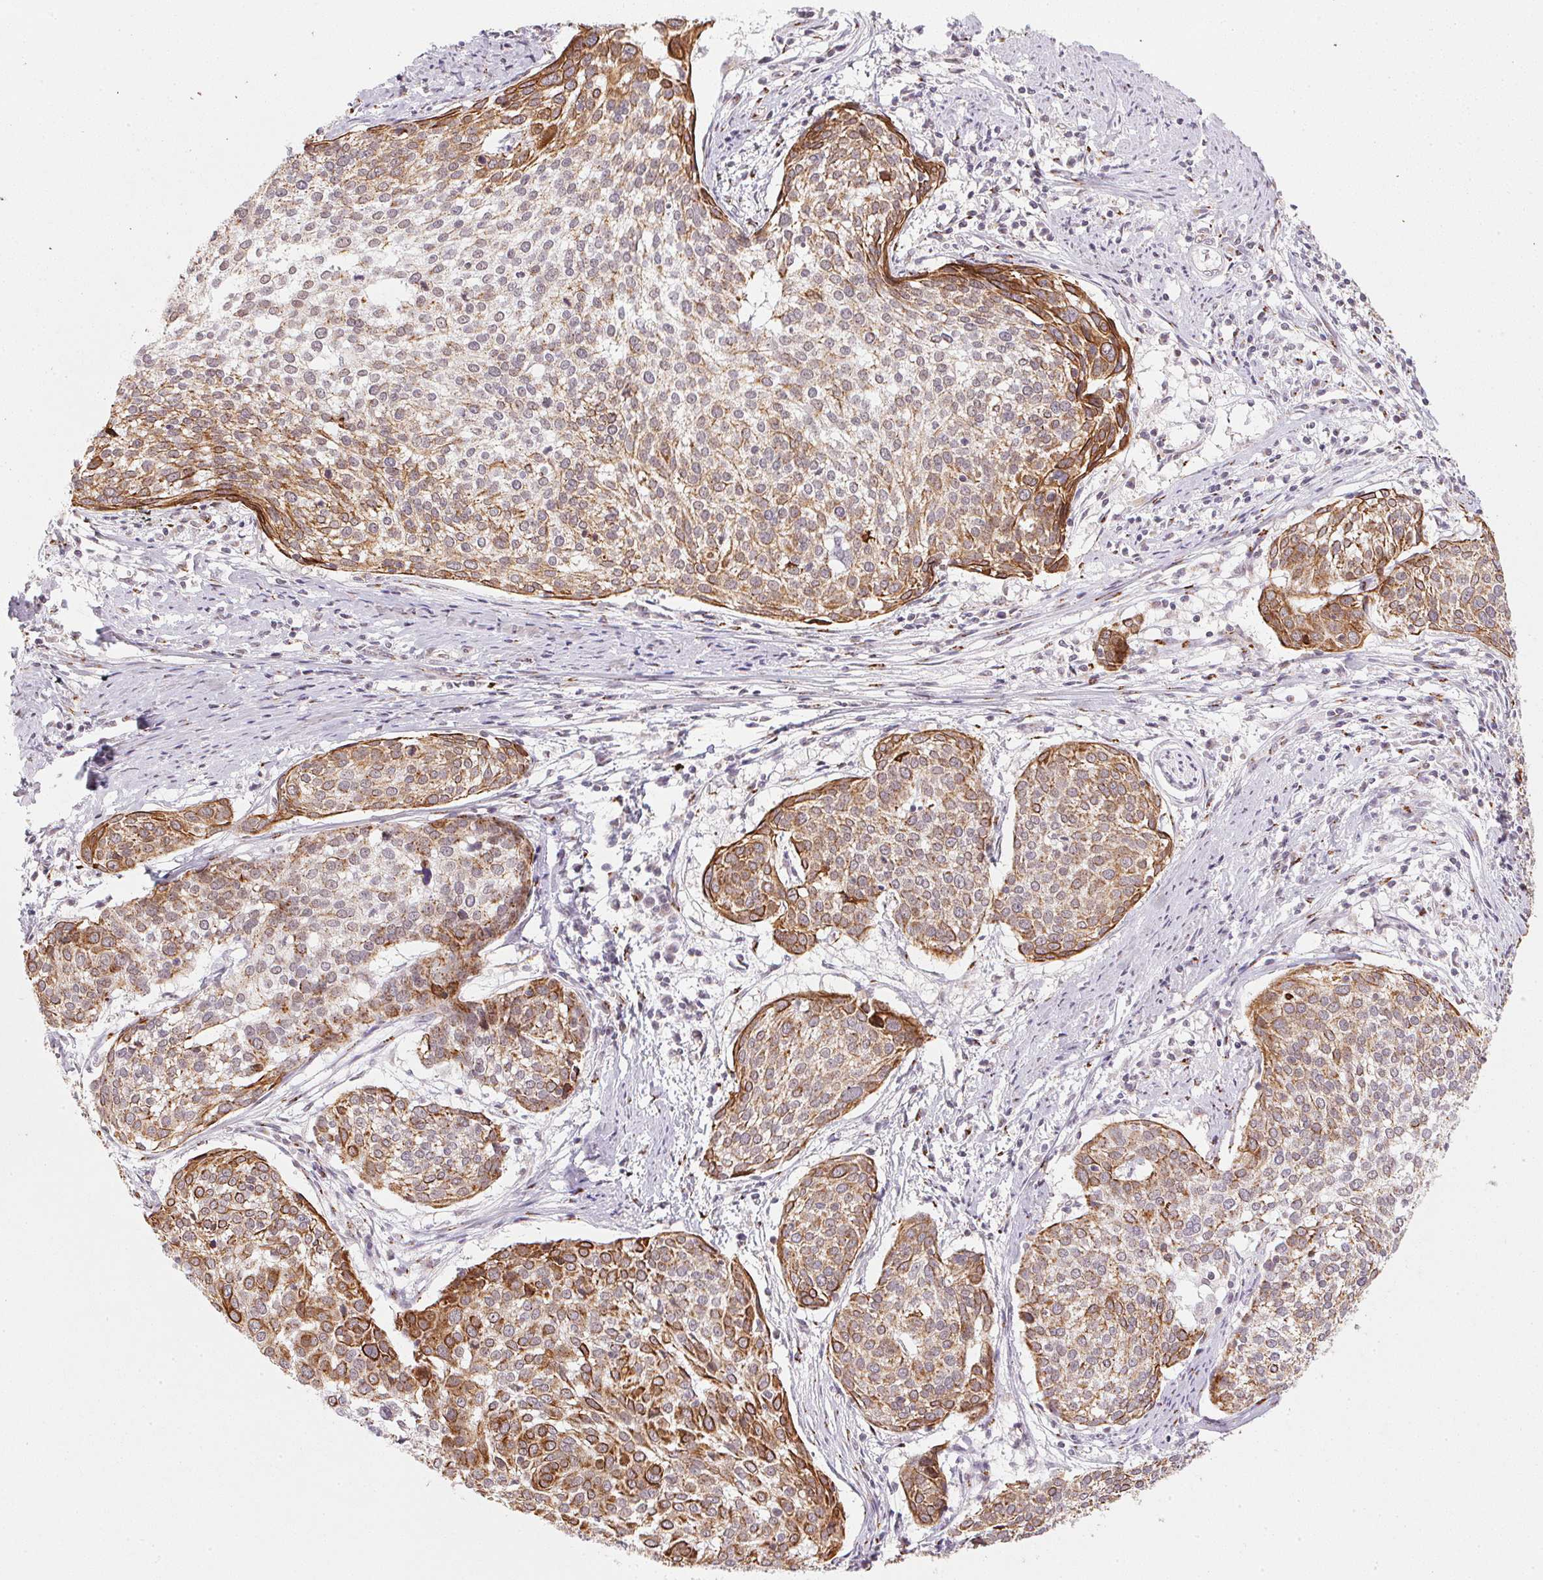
{"staining": {"intensity": "strong", "quantity": ">75%", "location": "cytoplasmic/membranous"}, "tissue": "cervical cancer", "cell_type": "Tumor cells", "image_type": "cancer", "snomed": [{"axis": "morphology", "description": "Squamous cell carcinoma, NOS"}, {"axis": "topography", "description": "Cervix"}], "caption": "Human cervical cancer stained for a protein (brown) demonstrates strong cytoplasmic/membranous positive staining in approximately >75% of tumor cells.", "gene": "RAB22A", "patient": {"sex": "female", "age": 39}}